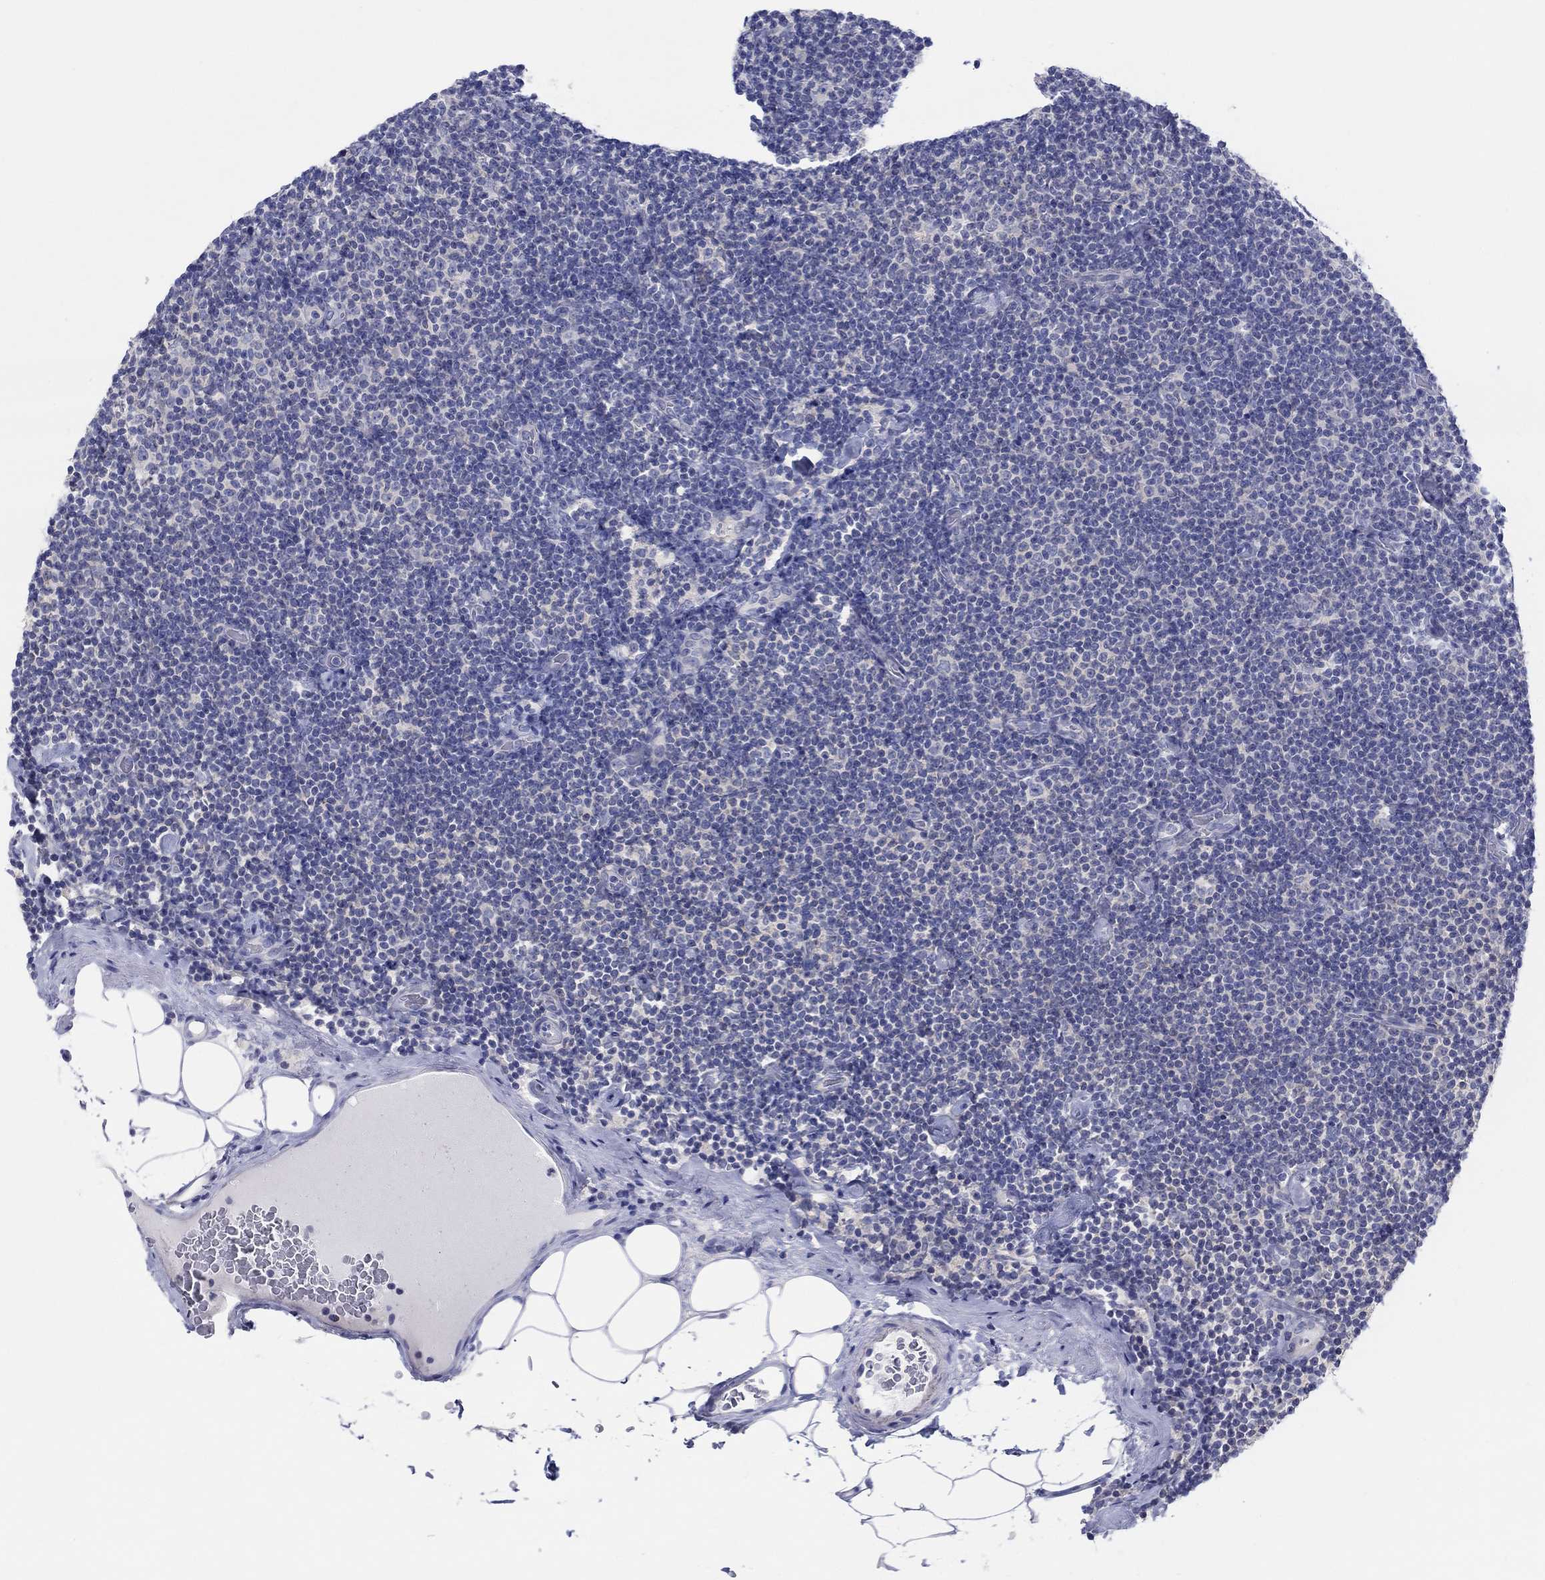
{"staining": {"intensity": "negative", "quantity": "none", "location": "none"}, "tissue": "lymphoma", "cell_type": "Tumor cells", "image_type": "cancer", "snomed": [{"axis": "morphology", "description": "Malignant lymphoma, non-Hodgkin's type, Low grade"}, {"axis": "topography", "description": "Lymph node"}], "caption": "Tumor cells show no significant protein expression in low-grade malignant lymphoma, non-Hodgkin's type. (DAB (3,3'-diaminobenzidine) IHC visualized using brightfield microscopy, high magnification).", "gene": "HAPLN4", "patient": {"sex": "male", "age": 81}}